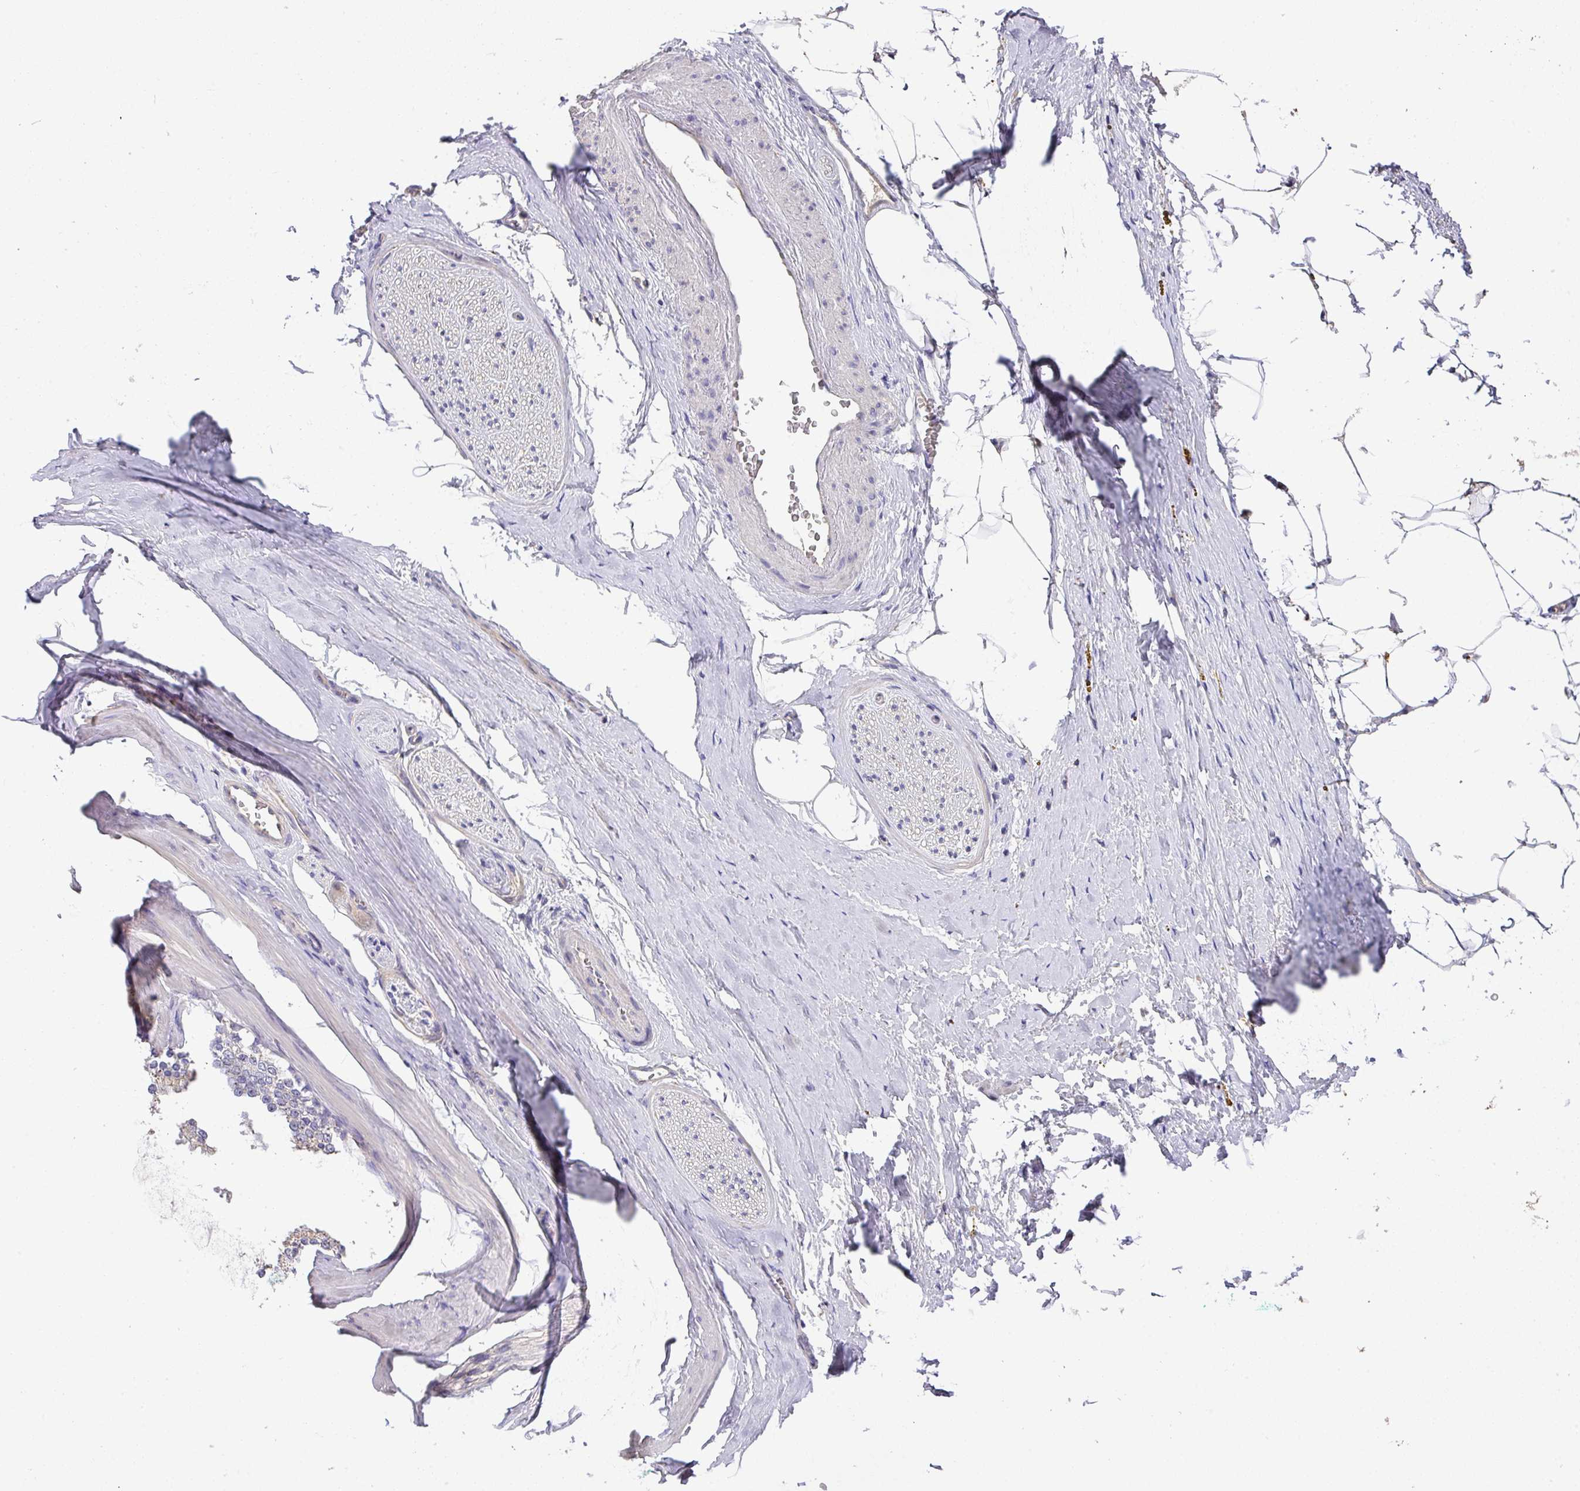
{"staining": {"intensity": "negative", "quantity": "none", "location": "none"}, "tissue": "adipose tissue", "cell_type": "Adipocytes", "image_type": "normal", "snomed": [{"axis": "morphology", "description": "Normal tissue, NOS"}, {"axis": "morphology", "description": "Adenocarcinoma, High grade"}, {"axis": "topography", "description": "Prostate"}, {"axis": "topography", "description": "Peripheral nerve tissue"}], "caption": "Immunohistochemistry (IHC) photomicrograph of unremarkable human adipose tissue stained for a protein (brown), which exhibits no positivity in adipocytes.", "gene": "GCNT7", "patient": {"sex": "male", "age": 68}}